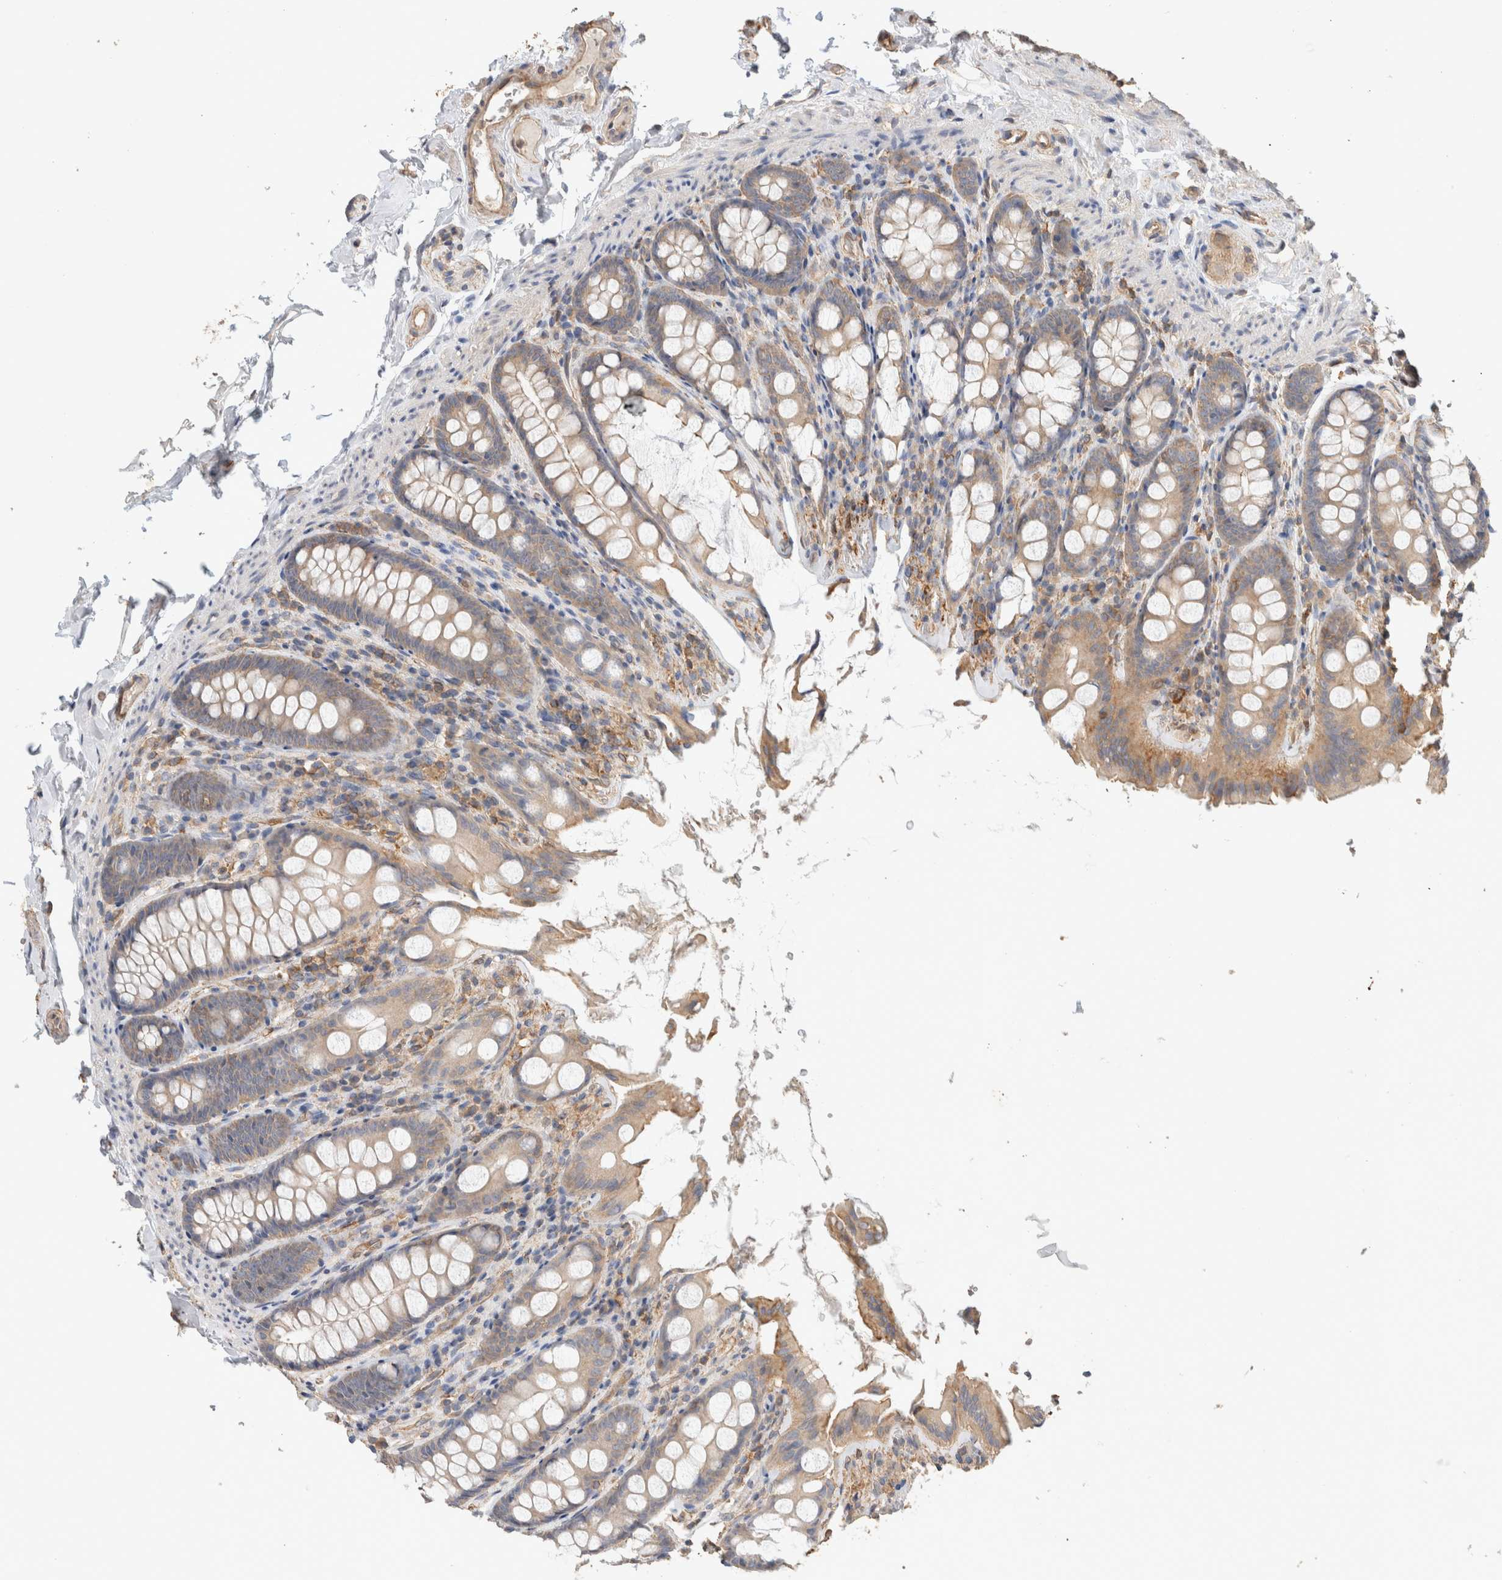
{"staining": {"intensity": "moderate", "quantity": "25%-75%", "location": "cytoplasmic/membranous"}, "tissue": "colon", "cell_type": "Endothelial cells", "image_type": "normal", "snomed": [{"axis": "morphology", "description": "Normal tissue, NOS"}, {"axis": "topography", "description": "Colon"}, {"axis": "topography", "description": "Peripheral nerve tissue"}], "caption": "Moderate cytoplasmic/membranous staining for a protein is appreciated in approximately 25%-75% of endothelial cells of normal colon using immunohistochemistry.", "gene": "CFAP418", "patient": {"sex": "female", "age": 61}}